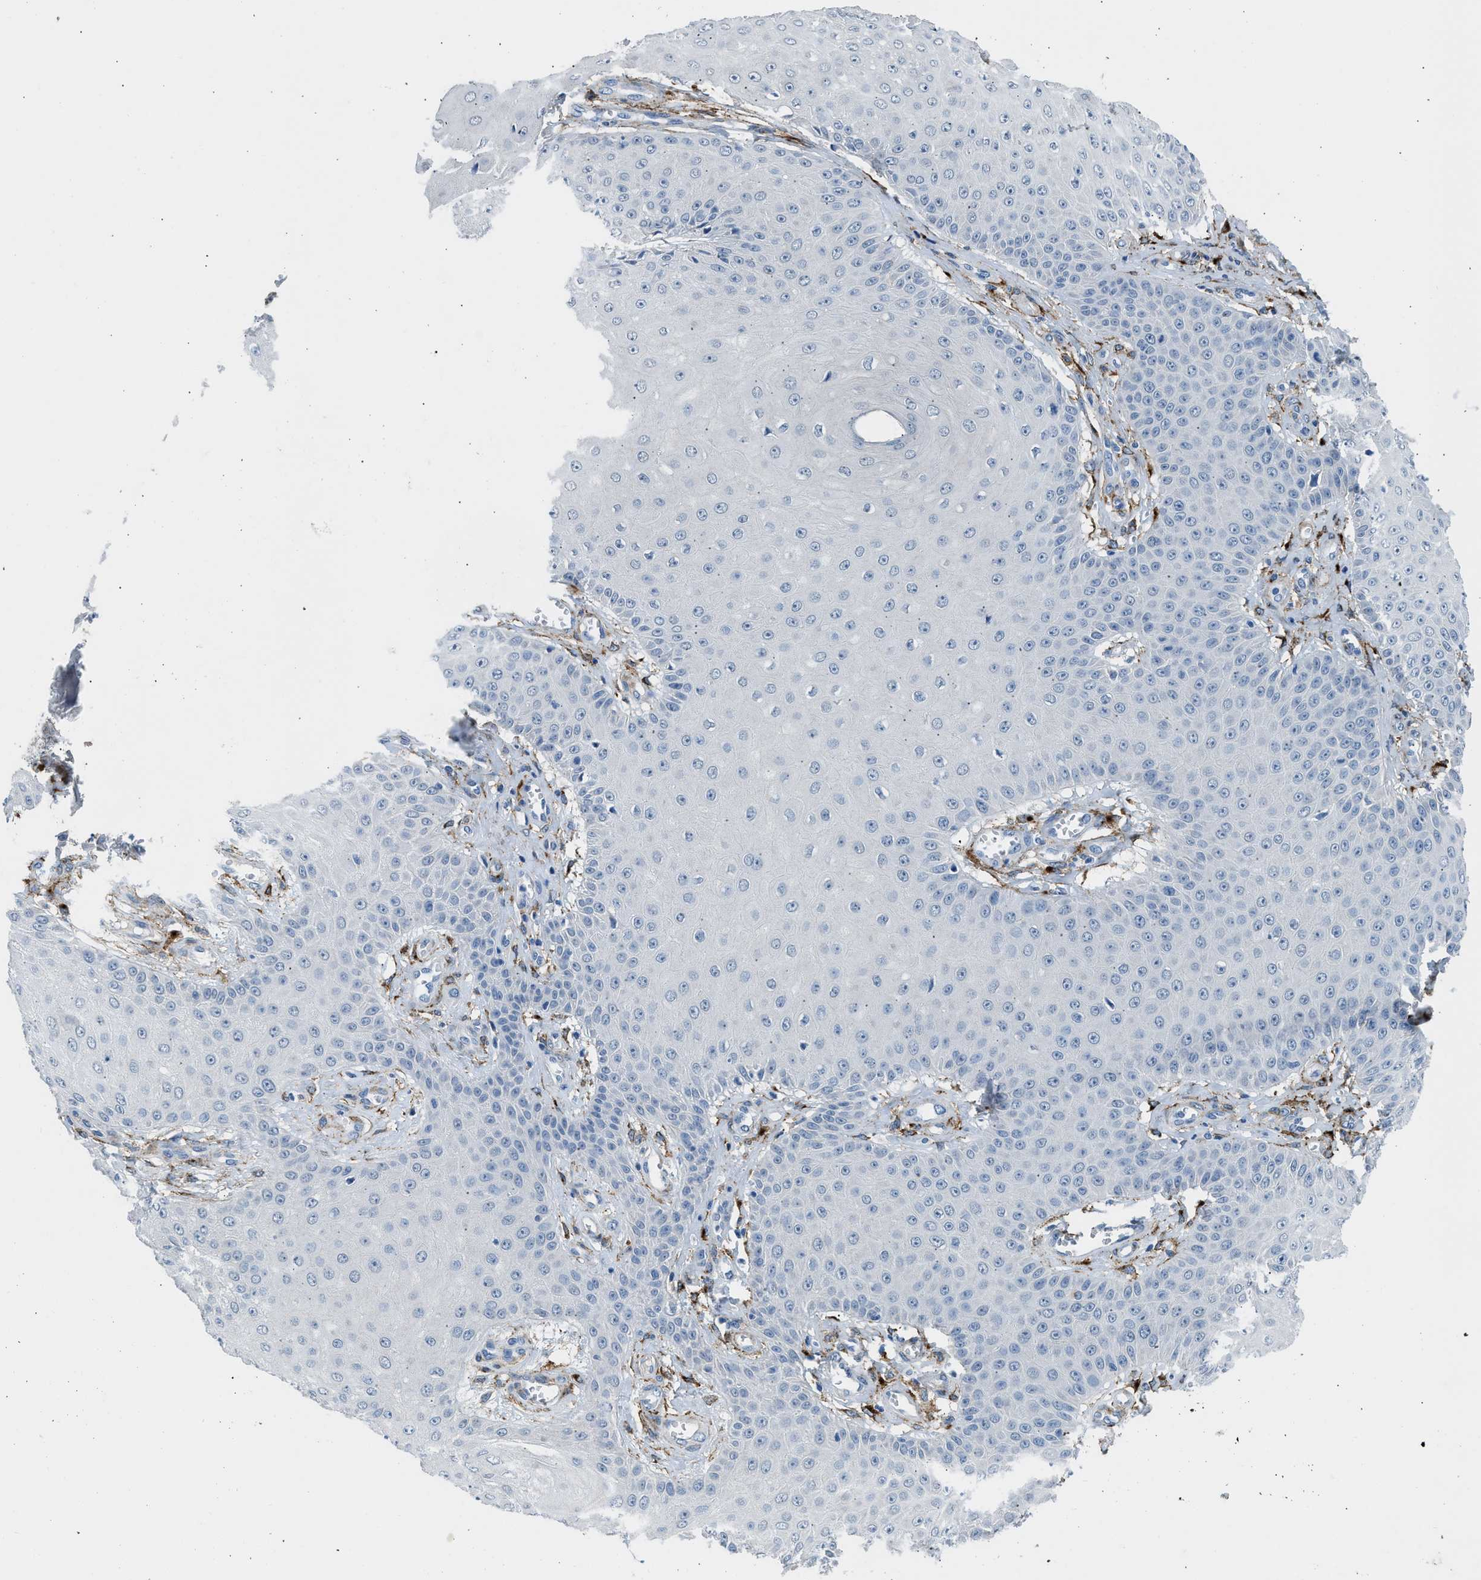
{"staining": {"intensity": "negative", "quantity": "none", "location": "none"}, "tissue": "skin cancer", "cell_type": "Tumor cells", "image_type": "cancer", "snomed": [{"axis": "morphology", "description": "Squamous cell carcinoma, NOS"}, {"axis": "topography", "description": "Skin"}], "caption": "Immunohistochemistry of human skin cancer shows no positivity in tumor cells. Brightfield microscopy of IHC stained with DAB (3,3'-diaminobenzidine) (brown) and hematoxylin (blue), captured at high magnification.", "gene": "LRP1", "patient": {"sex": "male", "age": 74}}